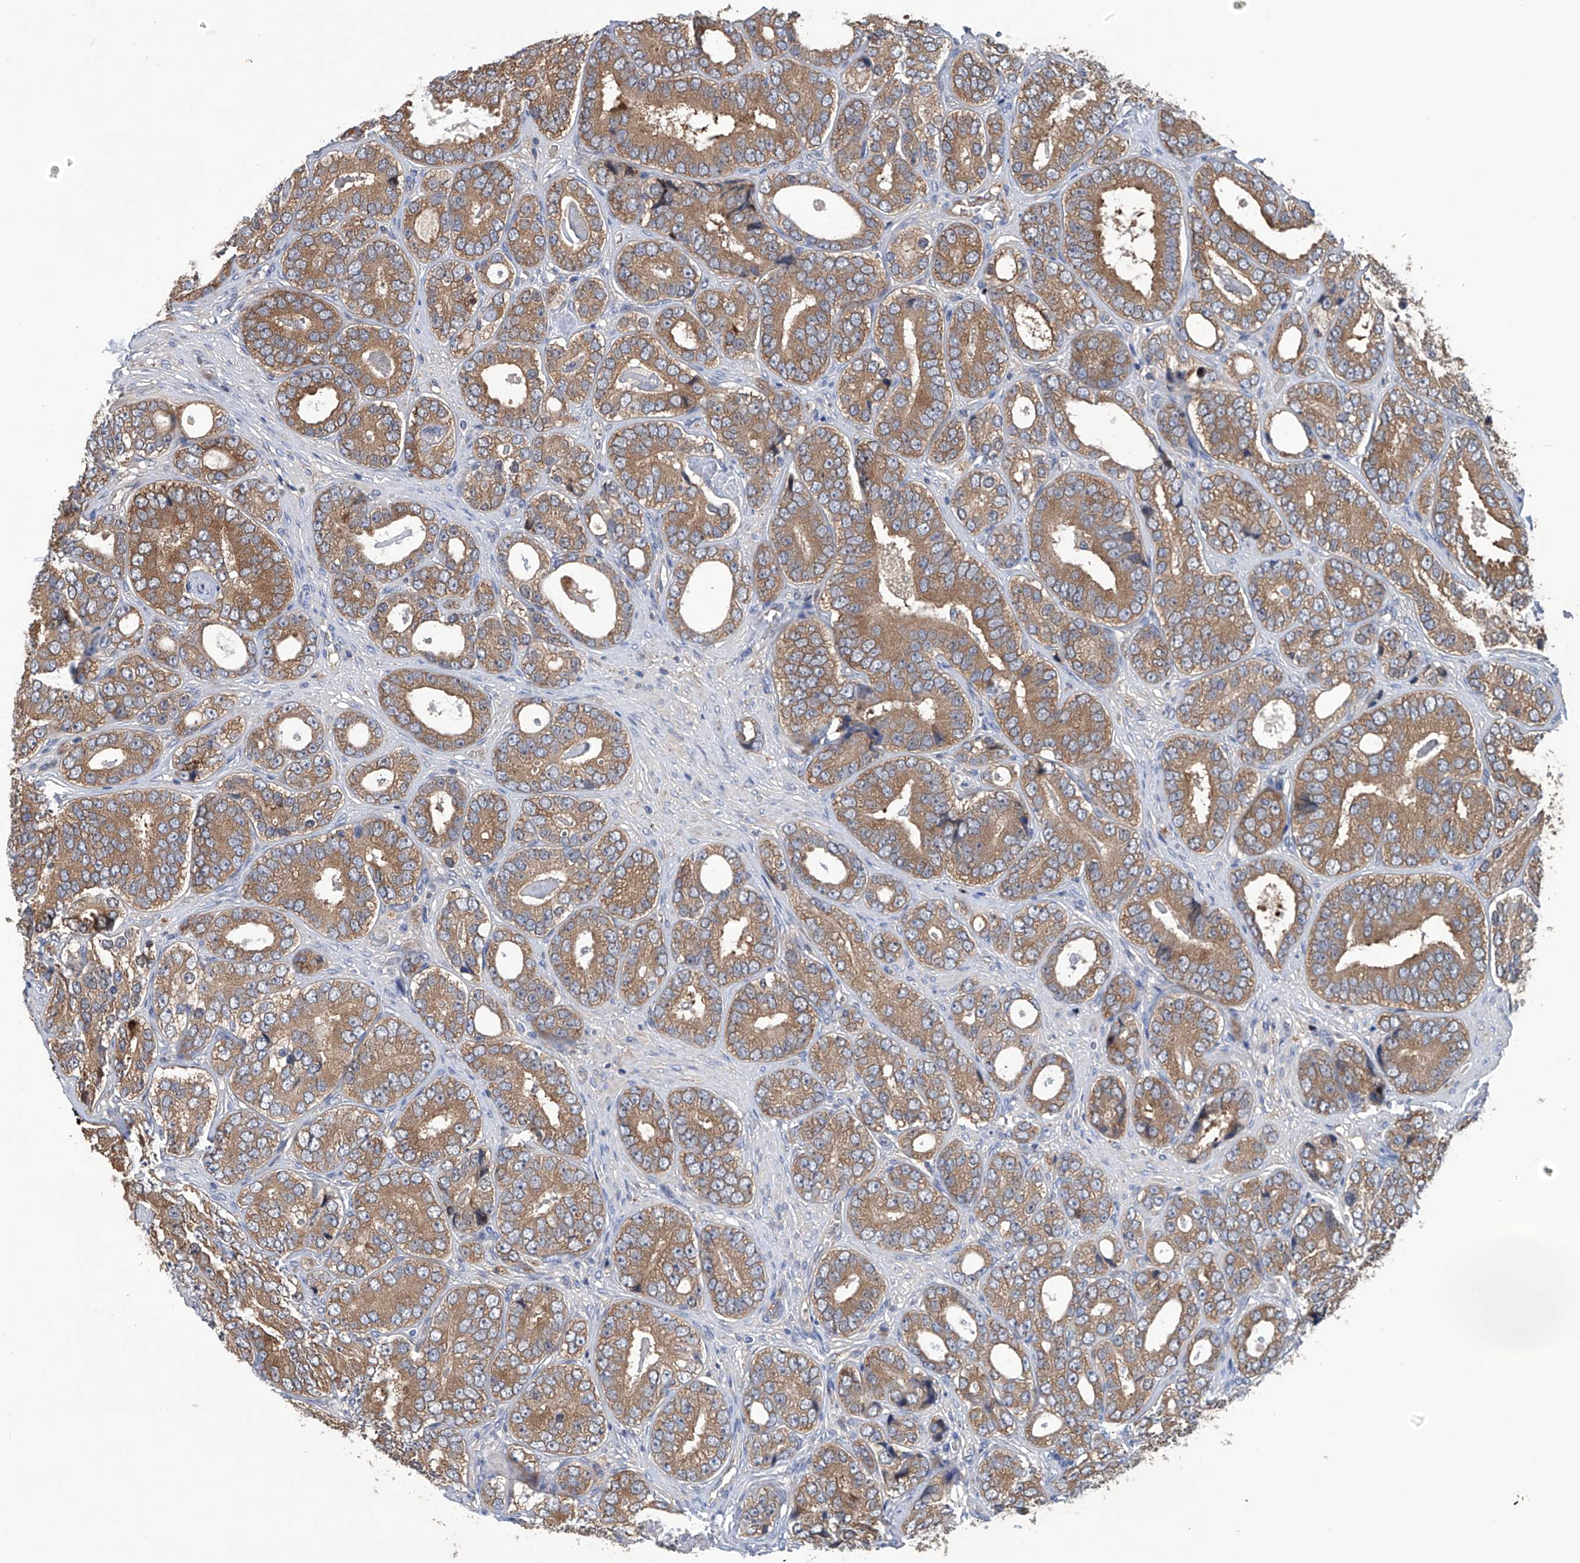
{"staining": {"intensity": "moderate", "quantity": ">75%", "location": "cytoplasmic/membranous"}, "tissue": "prostate cancer", "cell_type": "Tumor cells", "image_type": "cancer", "snomed": [{"axis": "morphology", "description": "Adenocarcinoma, High grade"}, {"axis": "topography", "description": "Prostate"}], "caption": "This micrograph shows immunohistochemistry staining of prostate adenocarcinoma (high-grade), with medium moderate cytoplasmic/membranous positivity in about >75% of tumor cells.", "gene": "NUDT17", "patient": {"sex": "male", "age": 56}}